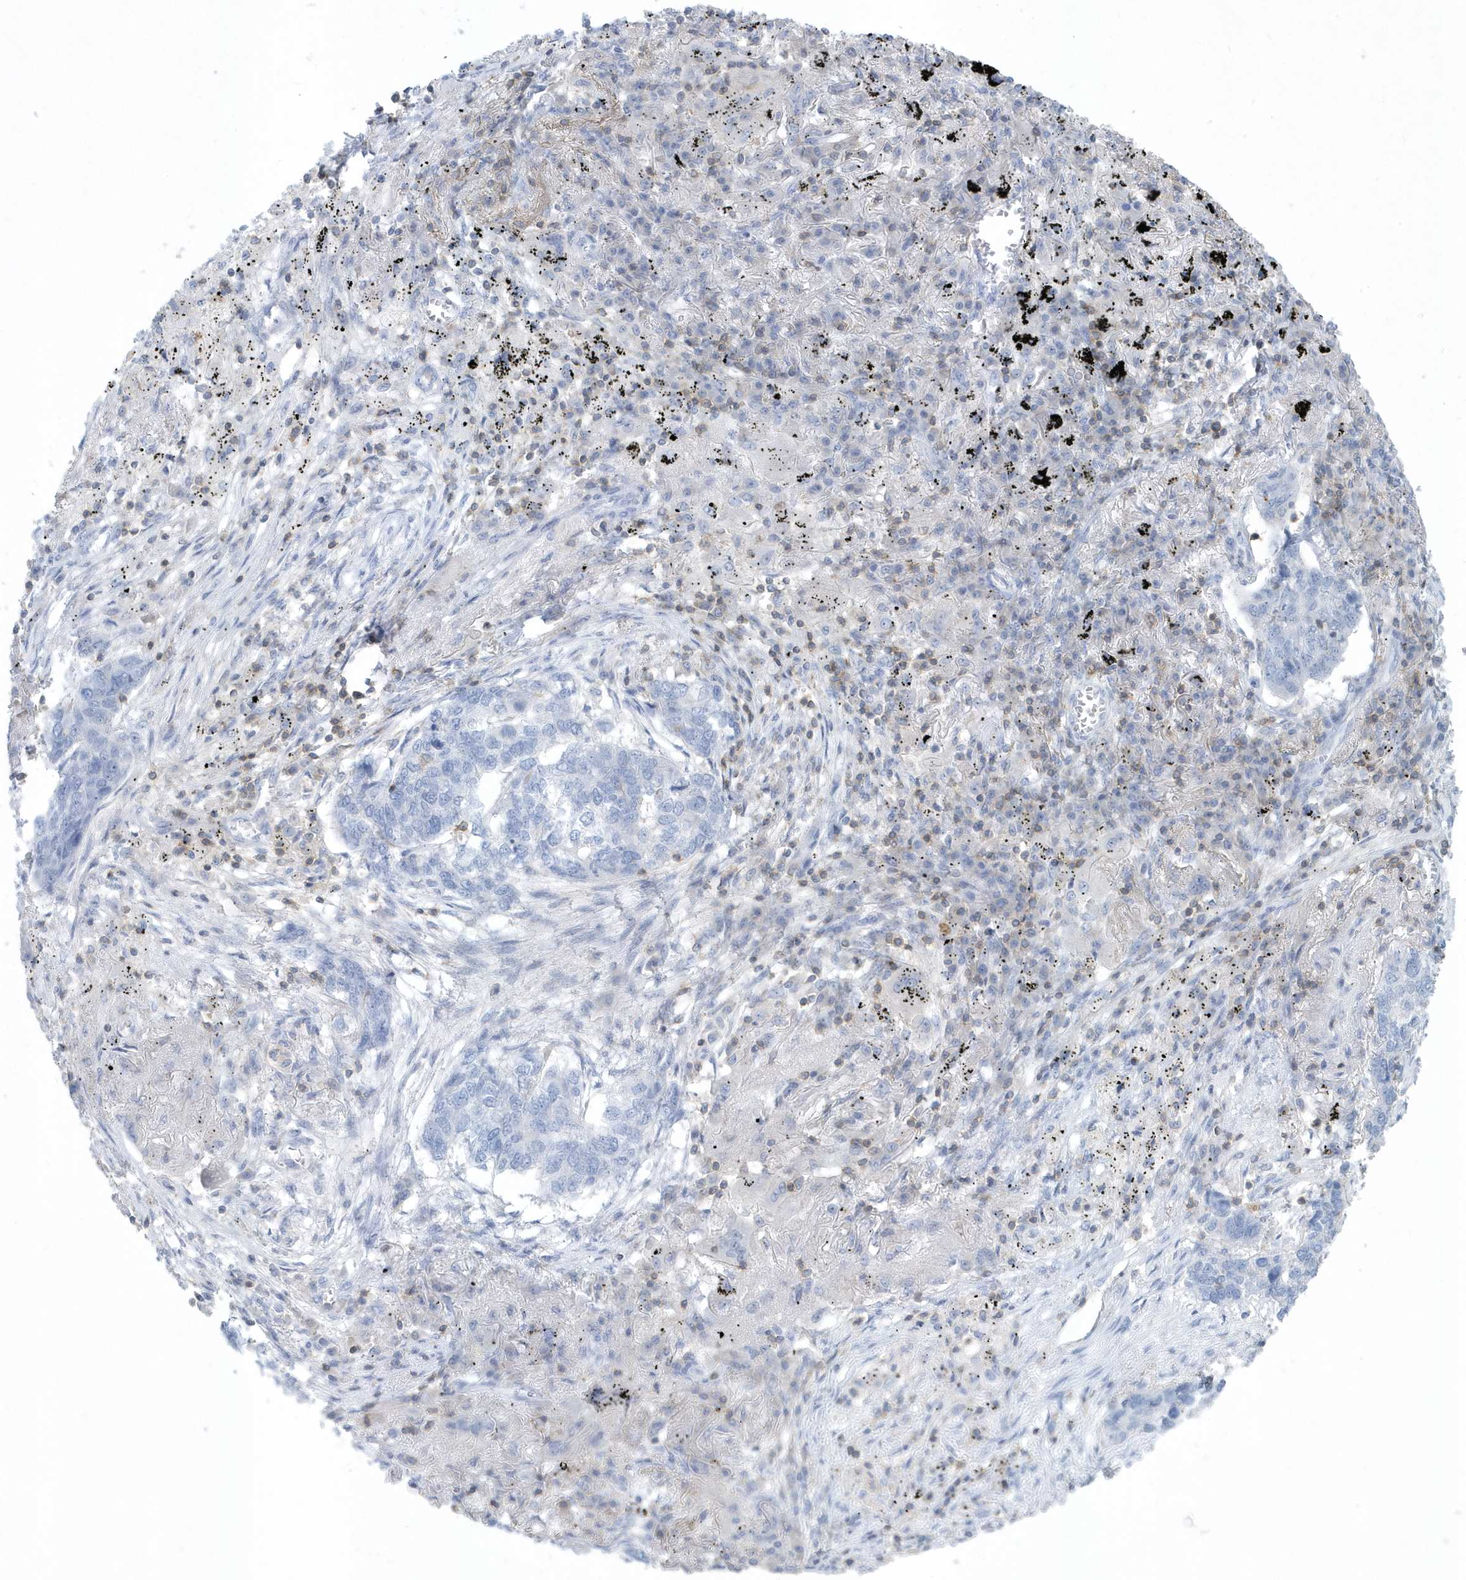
{"staining": {"intensity": "negative", "quantity": "none", "location": "none"}, "tissue": "lung cancer", "cell_type": "Tumor cells", "image_type": "cancer", "snomed": [{"axis": "morphology", "description": "Squamous cell carcinoma, NOS"}, {"axis": "topography", "description": "Lung"}], "caption": "This is an IHC photomicrograph of lung squamous cell carcinoma. There is no expression in tumor cells.", "gene": "PSD4", "patient": {"sex": "female", "age": 63}}